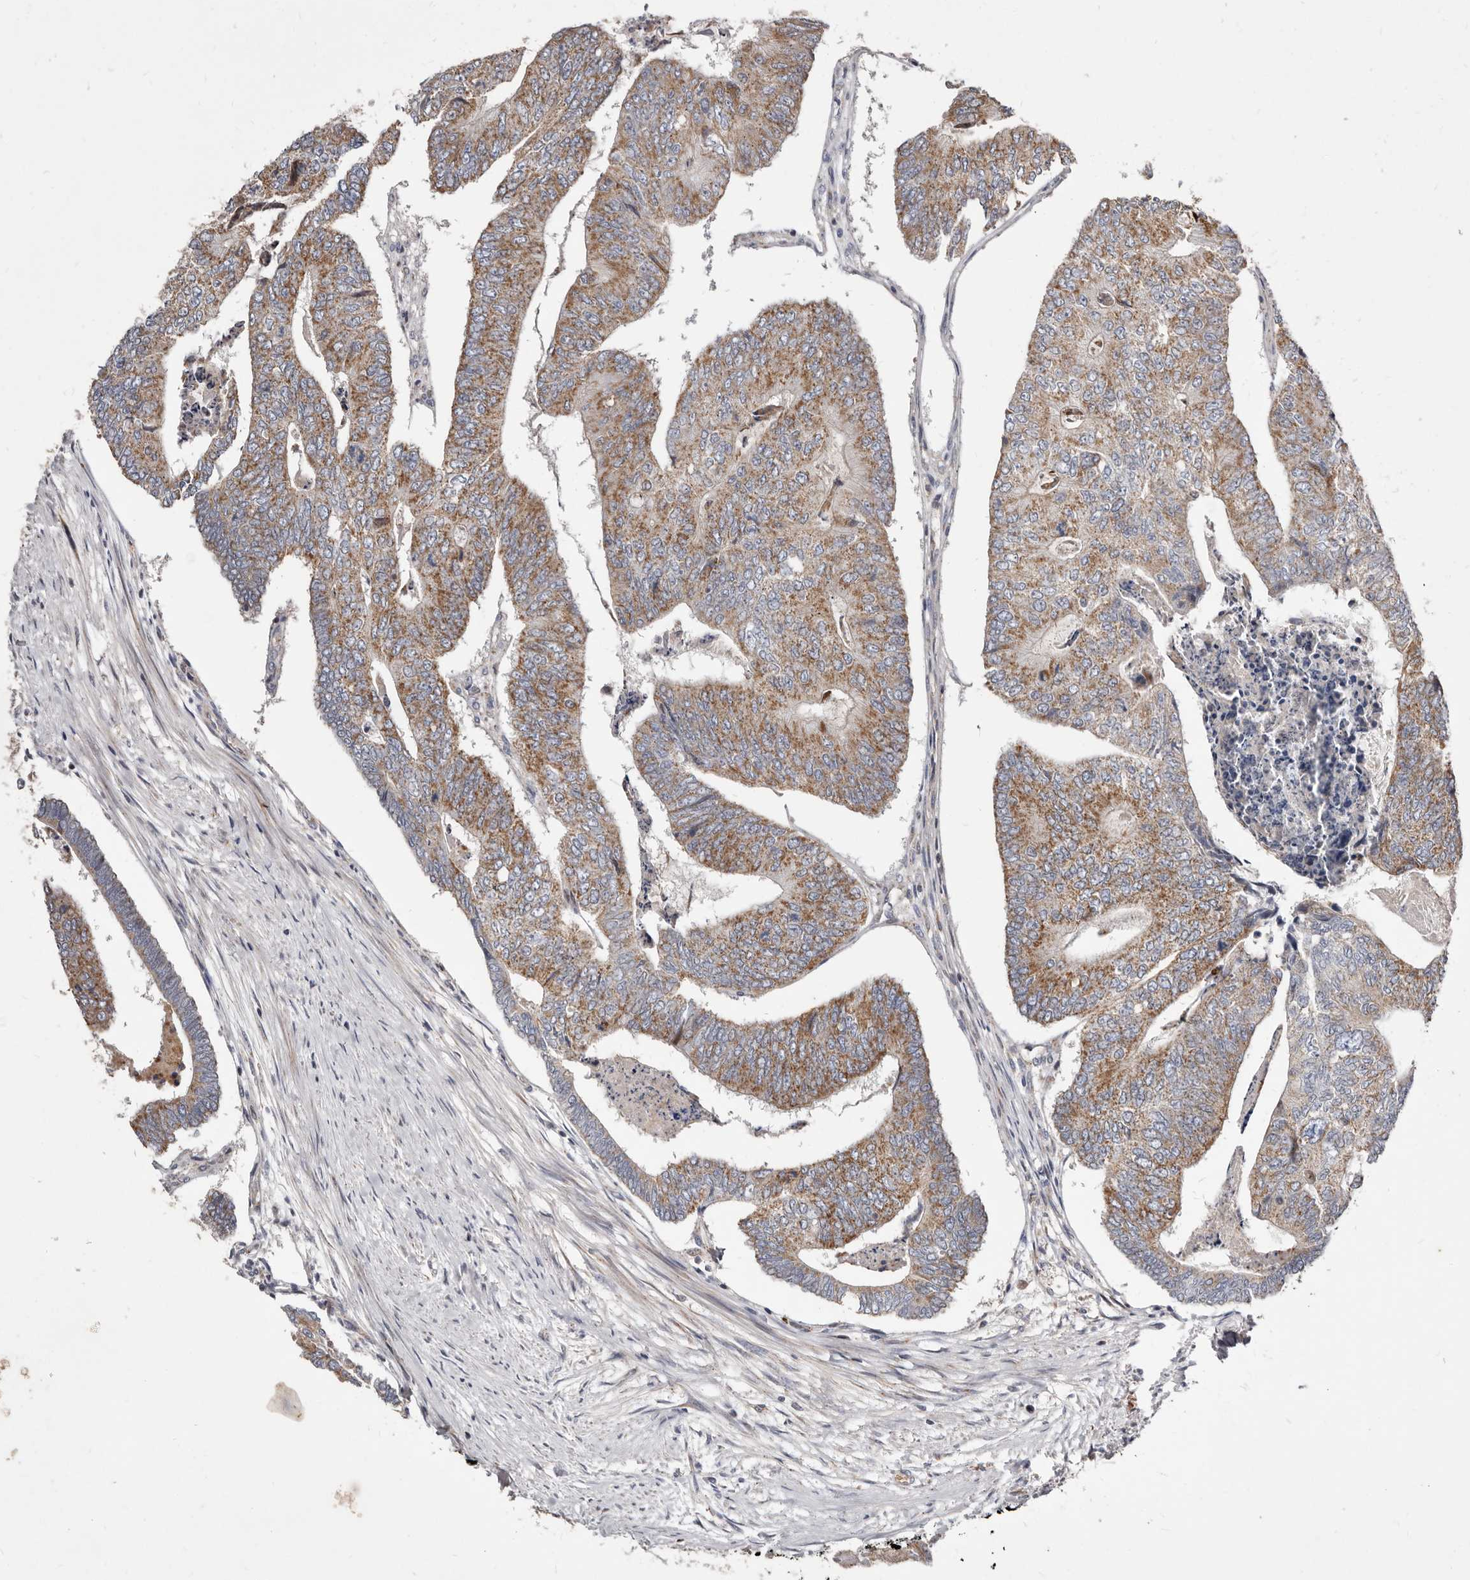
{"staining": {"intensity": "moderate", "quantity": ">75%", "location": "cytoplasmic/membranous"}, "tissue": "colorectal cancer", "cell_type": "Tumor cells", "image_type": "cancer", "snomed": [{"axis": "morphology", "description": "Adenocarcinoma, NOS"}, {"axis": "topography", "description": "Colon"}], "caption": "There is medium levels of moderate cytoplasmic/membranous staining in tumor cells of adenocarcinoma (colorectal), as demonstrated by immunohistochemical staining (brown color).", "gene": "TIMM17B", "patient": {"sex": "female", "age": 67}}